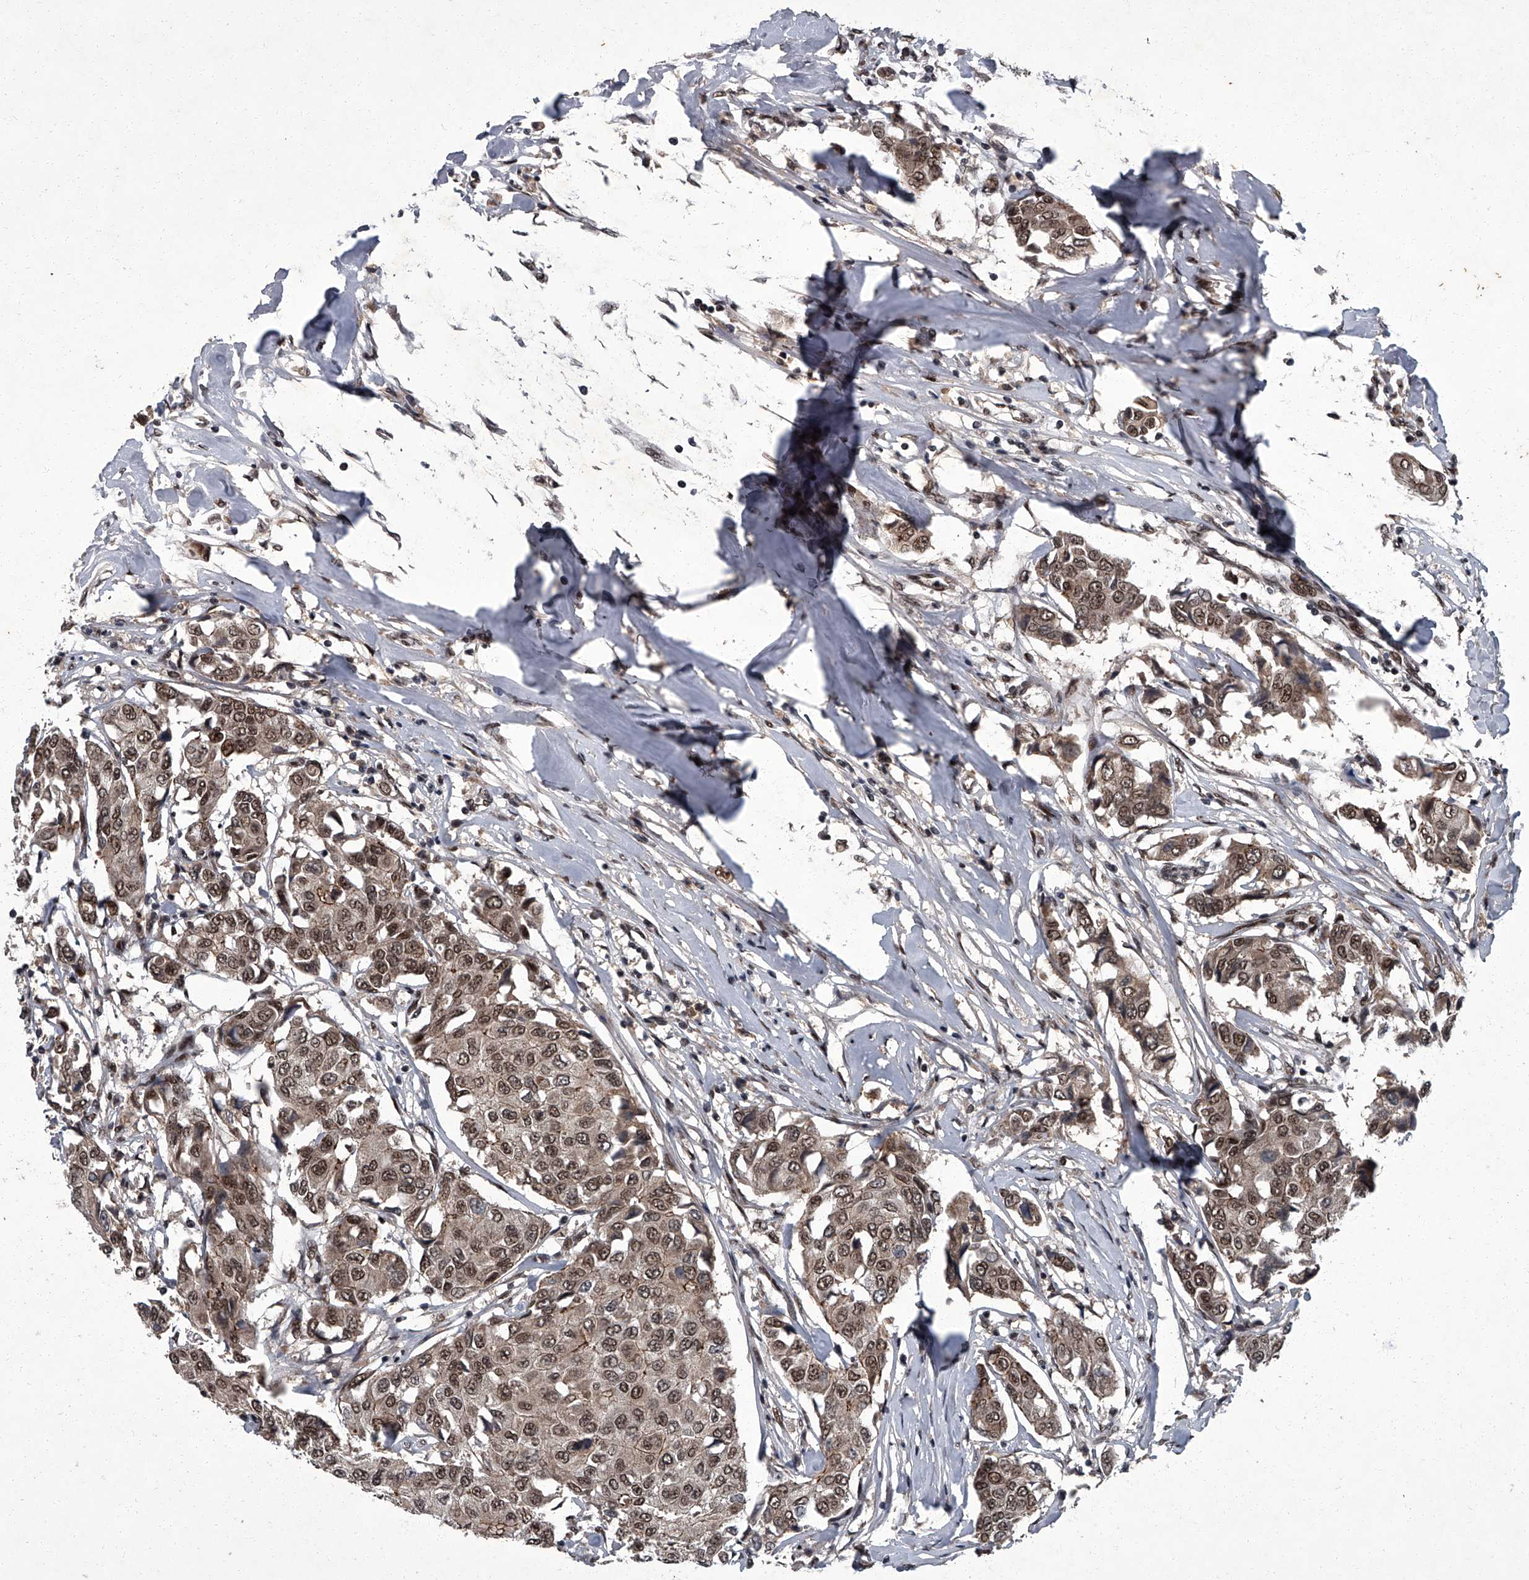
{"staining": {"intensity": "moderate", "quantity": ">75%", "location": "nuclear"}, "tissue": "breast cancer", "cell_type": "Tumor cells", "image_type": "cancer", "snomed": [{"axis": "morphology", "description": "Duct carcinoma"}, {"axis": "topography", "description": "Breast"}], "caption": "IHC photomicrograph of neoplastic tissue: human breast cancer stained using immunohistochemistry (IHC) reveals medium levels of moderate protein expression localized specifically in the nuclear of tumor cells, appearing as a nuclear brown color.", "gene": "ZNF518B", "patient": {"sex": "female", "age": 80}}